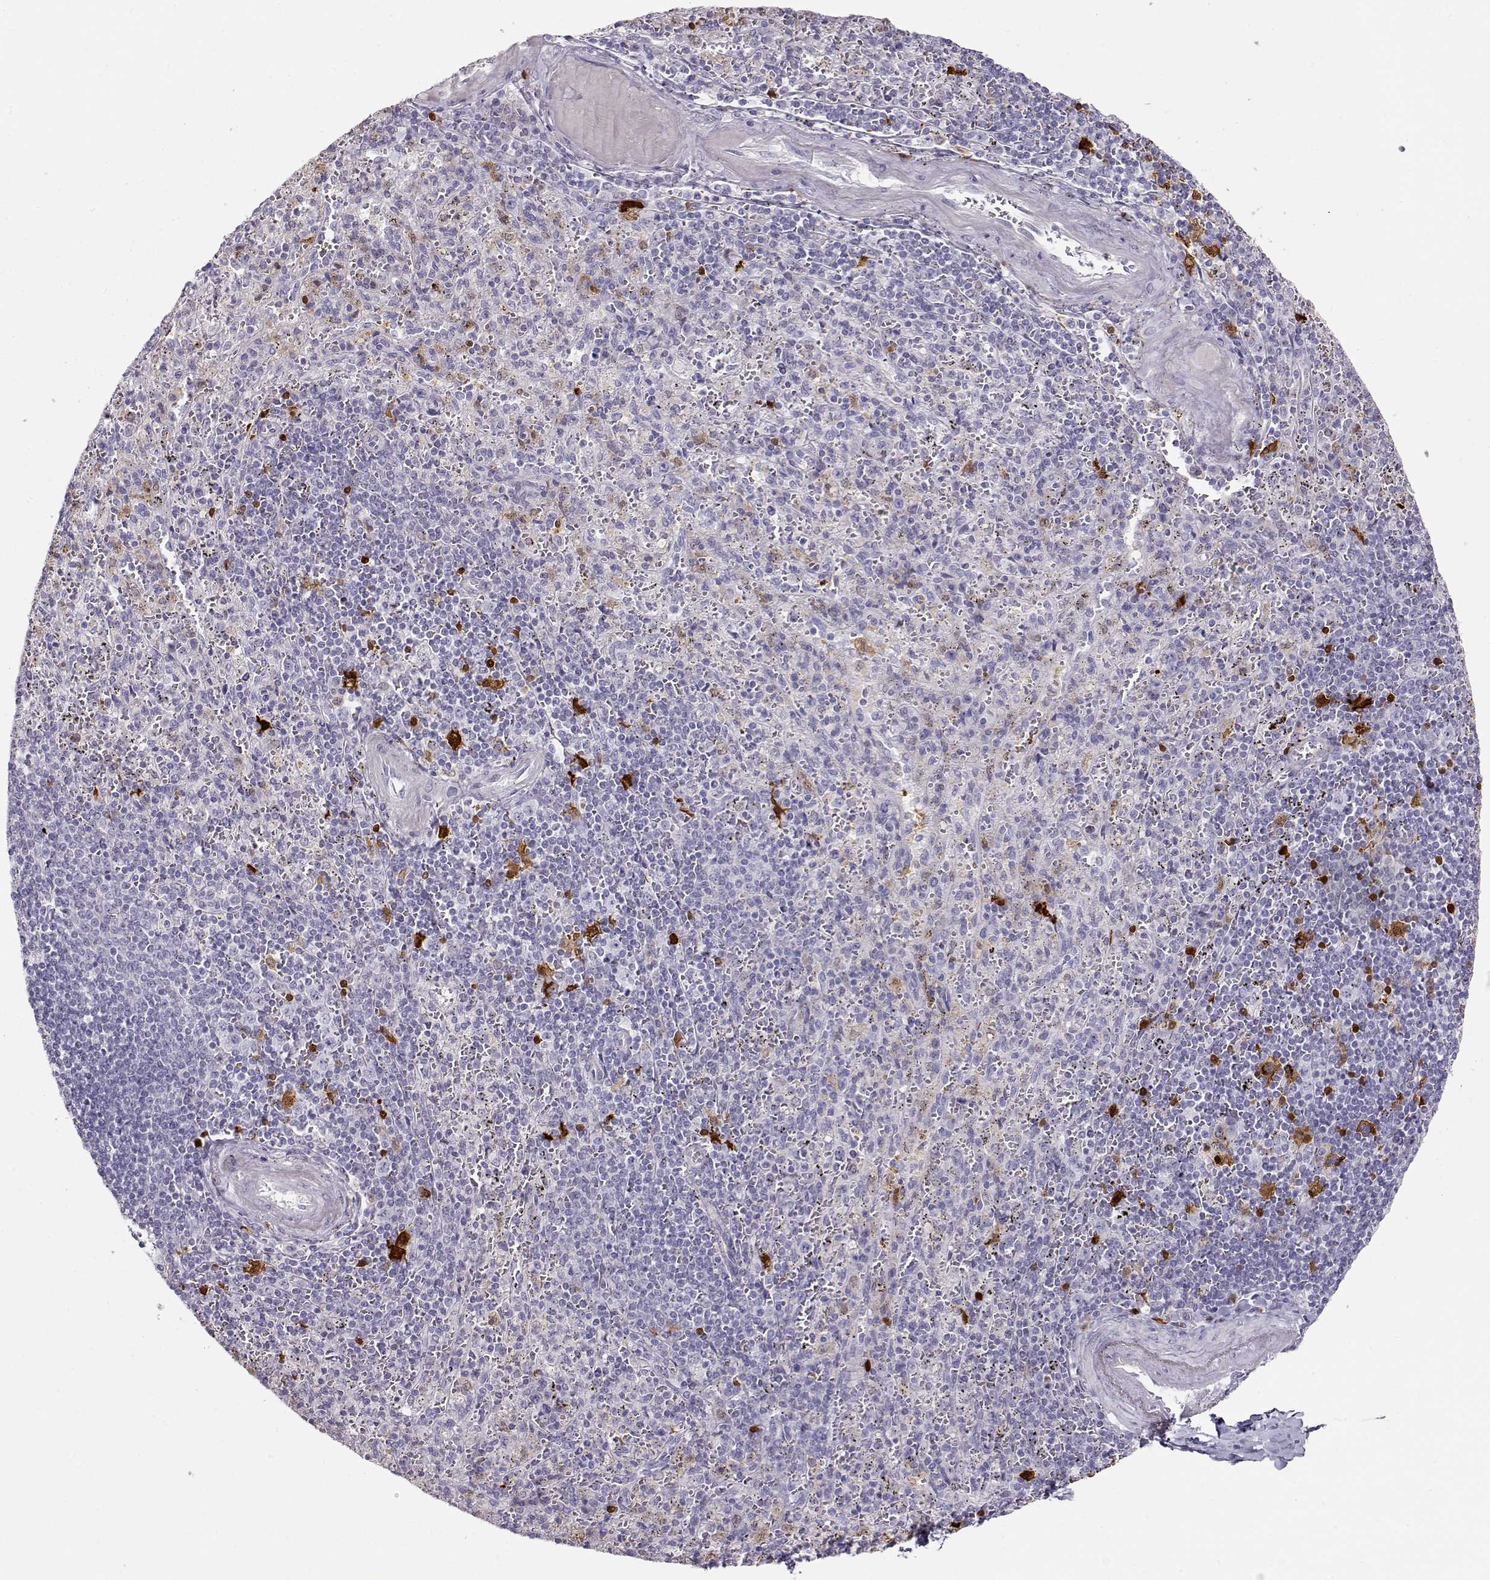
{"staining": {"intensity": "strong", "quantity": "<25%", "location": "cytoplasmic/membranous"}, "tissue": "spleen", "cell_type": "Cells in red pulp", "image_type": "normal", "snomed": [{"axis": "morphology", "description": "Normal tissue, NOS"}, {"axis": "topography", "description": "Spleen"}], "caption": "This photomicrograph displays benign spleen stained with IHC to label a protein in brown. The cytoplasmic/membranous of cells in red pulp show strong positivity for the protein. Nuclei are counter-stained blue.", "gene": "S100B", "patient": {"sex": "male", "age": 57}}